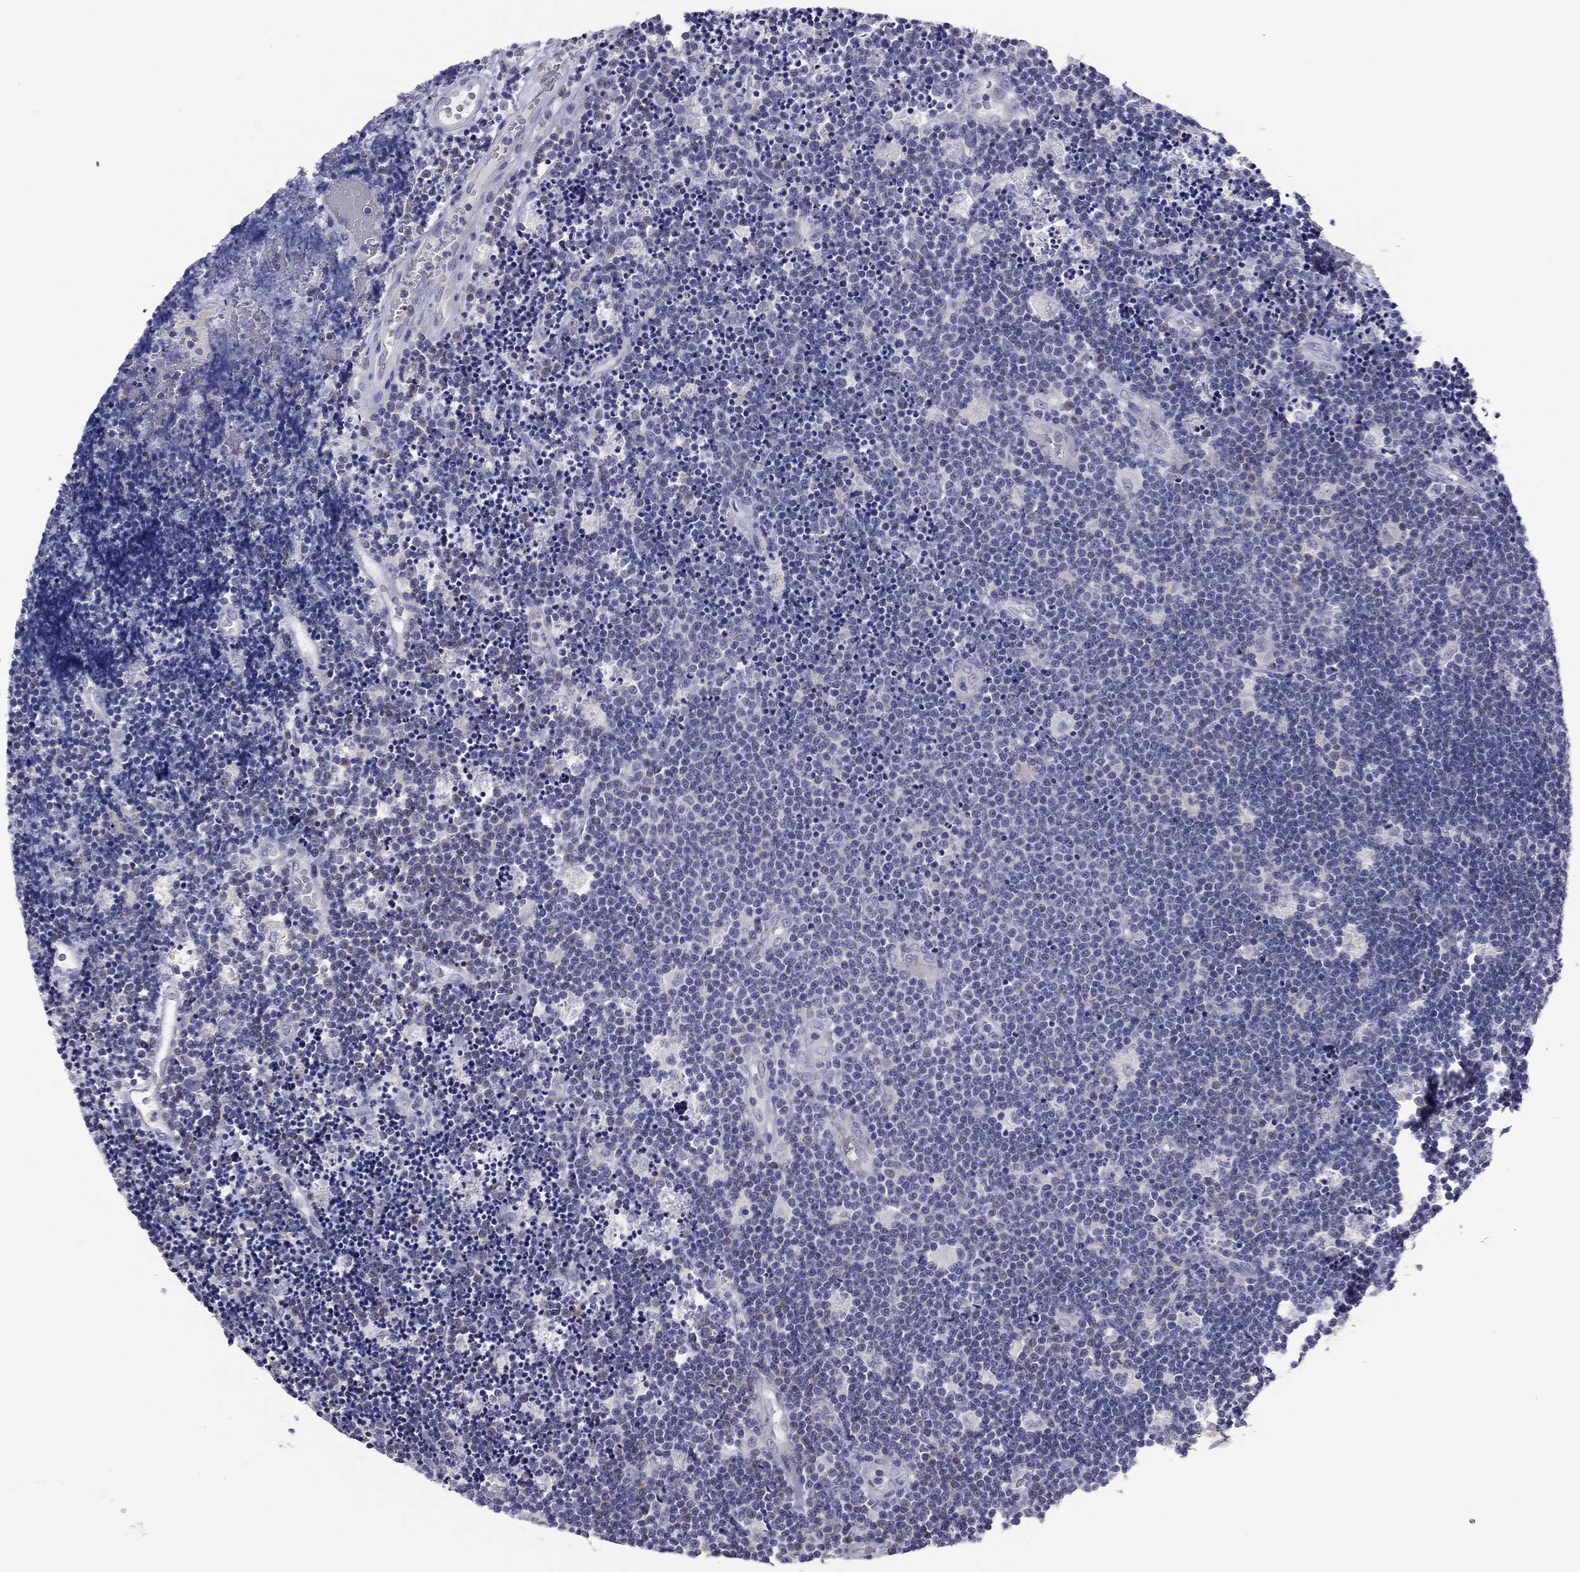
{"staining": {"intensity": "negative", "quantity": "none", "location": "none"}, "tissue": "lymphoma", "cell_type": "Tumor cells", "image_type": "cancer", "snomed": [{"axis": "morphology", "description": "Malignant lymphoma, non-Hodgkin's type, Low grade"}, {"axis": "topography", "description": "Brain"}], "caption": "The image displays no significant positivity in tumor cells of malignant lymphoma, non-Hodgkin's type (low-grade). (Stains: DAB (3,3'-diaminobenzidine) immunohistochemistry with hematoxylin counter stain, Microscopy: brightfield microscopy at high magnification).", "gene": "GRK7", "patient": {"sex": "female", "age": 66}}